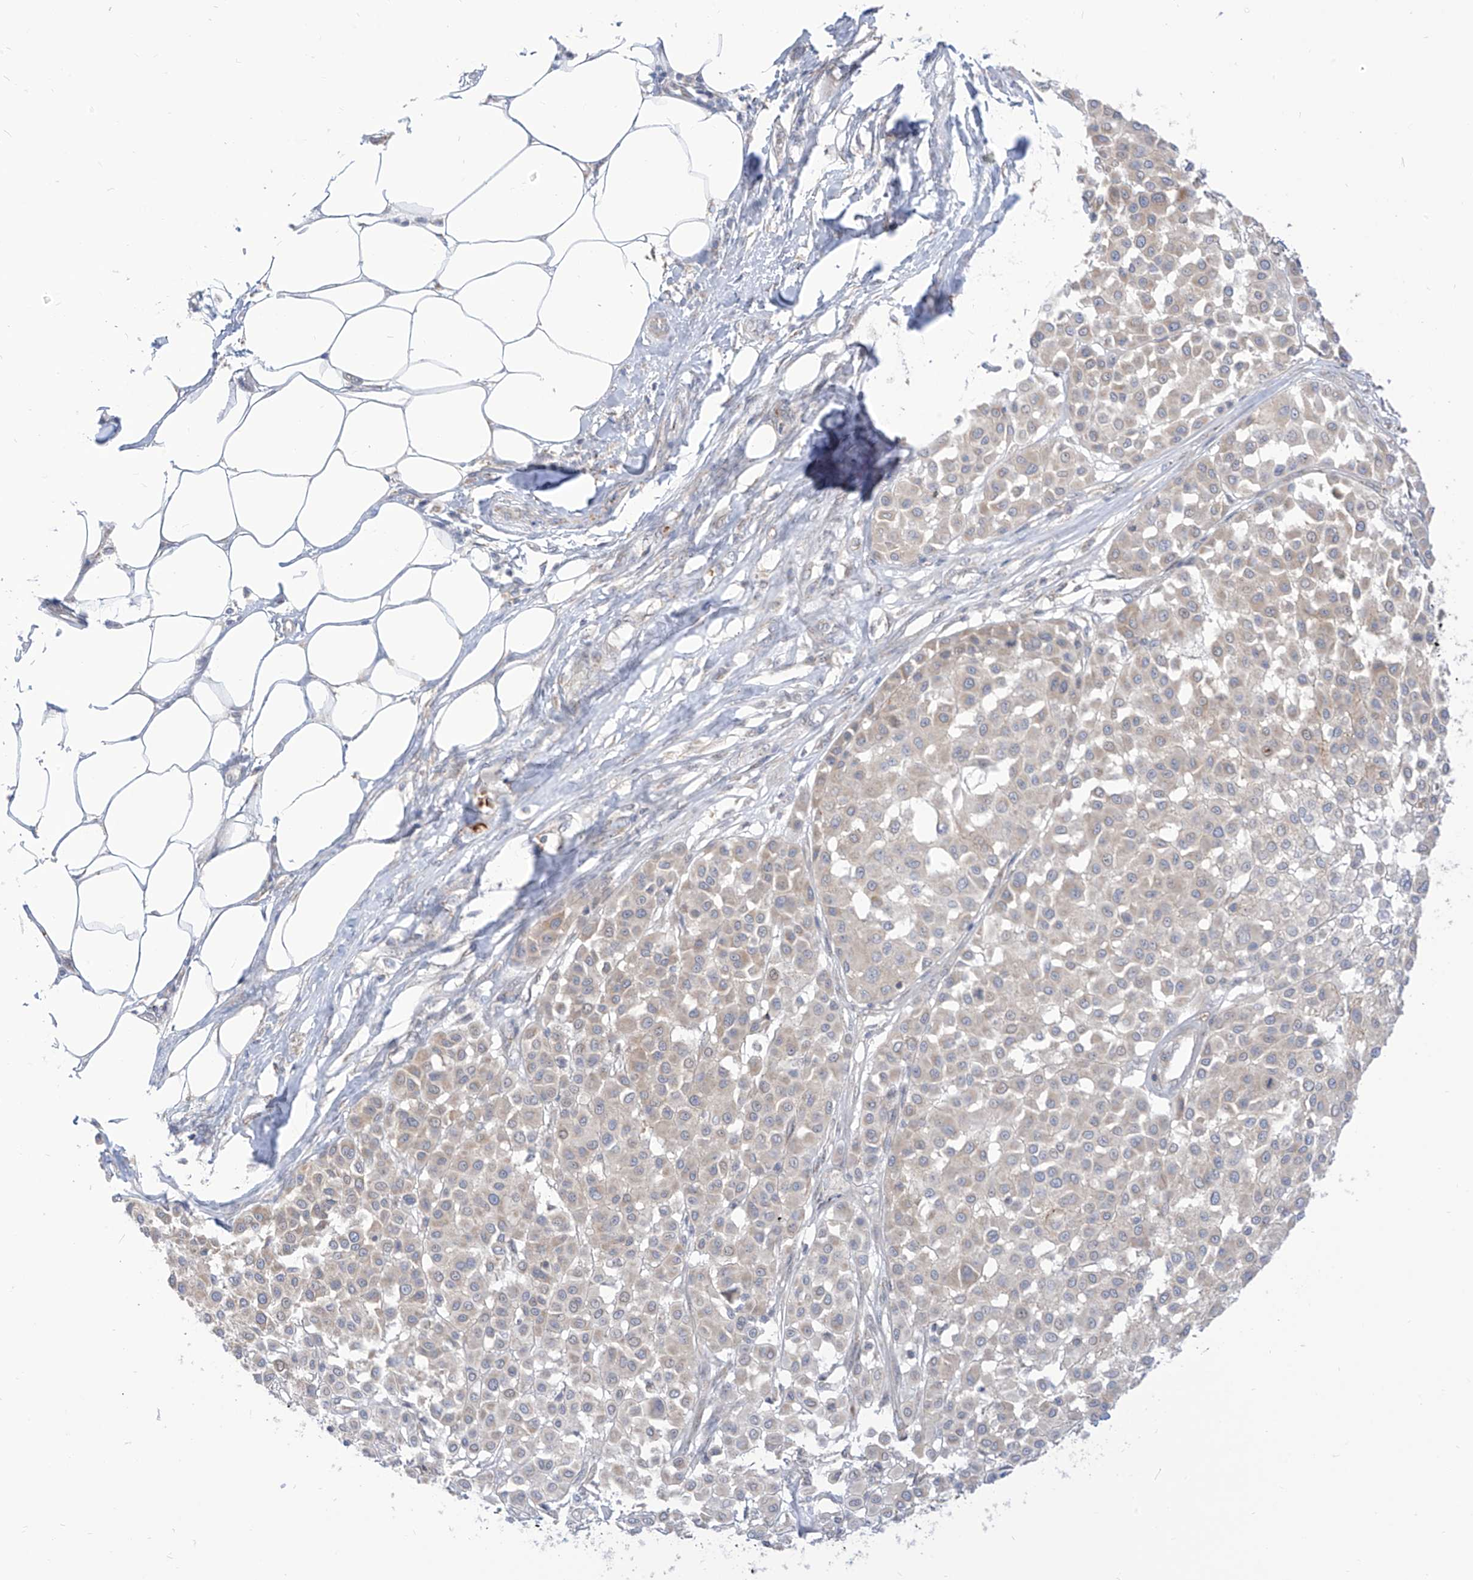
{"staining": {"intensity": "weak", "quantity": "<25%", "location": "cytoplasmic/membranous"}, "tissue": "melanoma", "cell_type": "Tumor cells", "image_type": "cancer", "snomed": [{"axis": "morphology", "description": "Malignant melanoma, Metastatic site"}, {"axis": "topography", "description": "Soft tissue"}], "caption": "This histopathology image is of malignant melanoma (metastatic site) stained with IHC to label a protein in brown with the nuclei are counter-stained blue. There is no expression in tumor cells.", "gene": "ARHGEF40", "patient": {"sex": "male", "age": 41}}